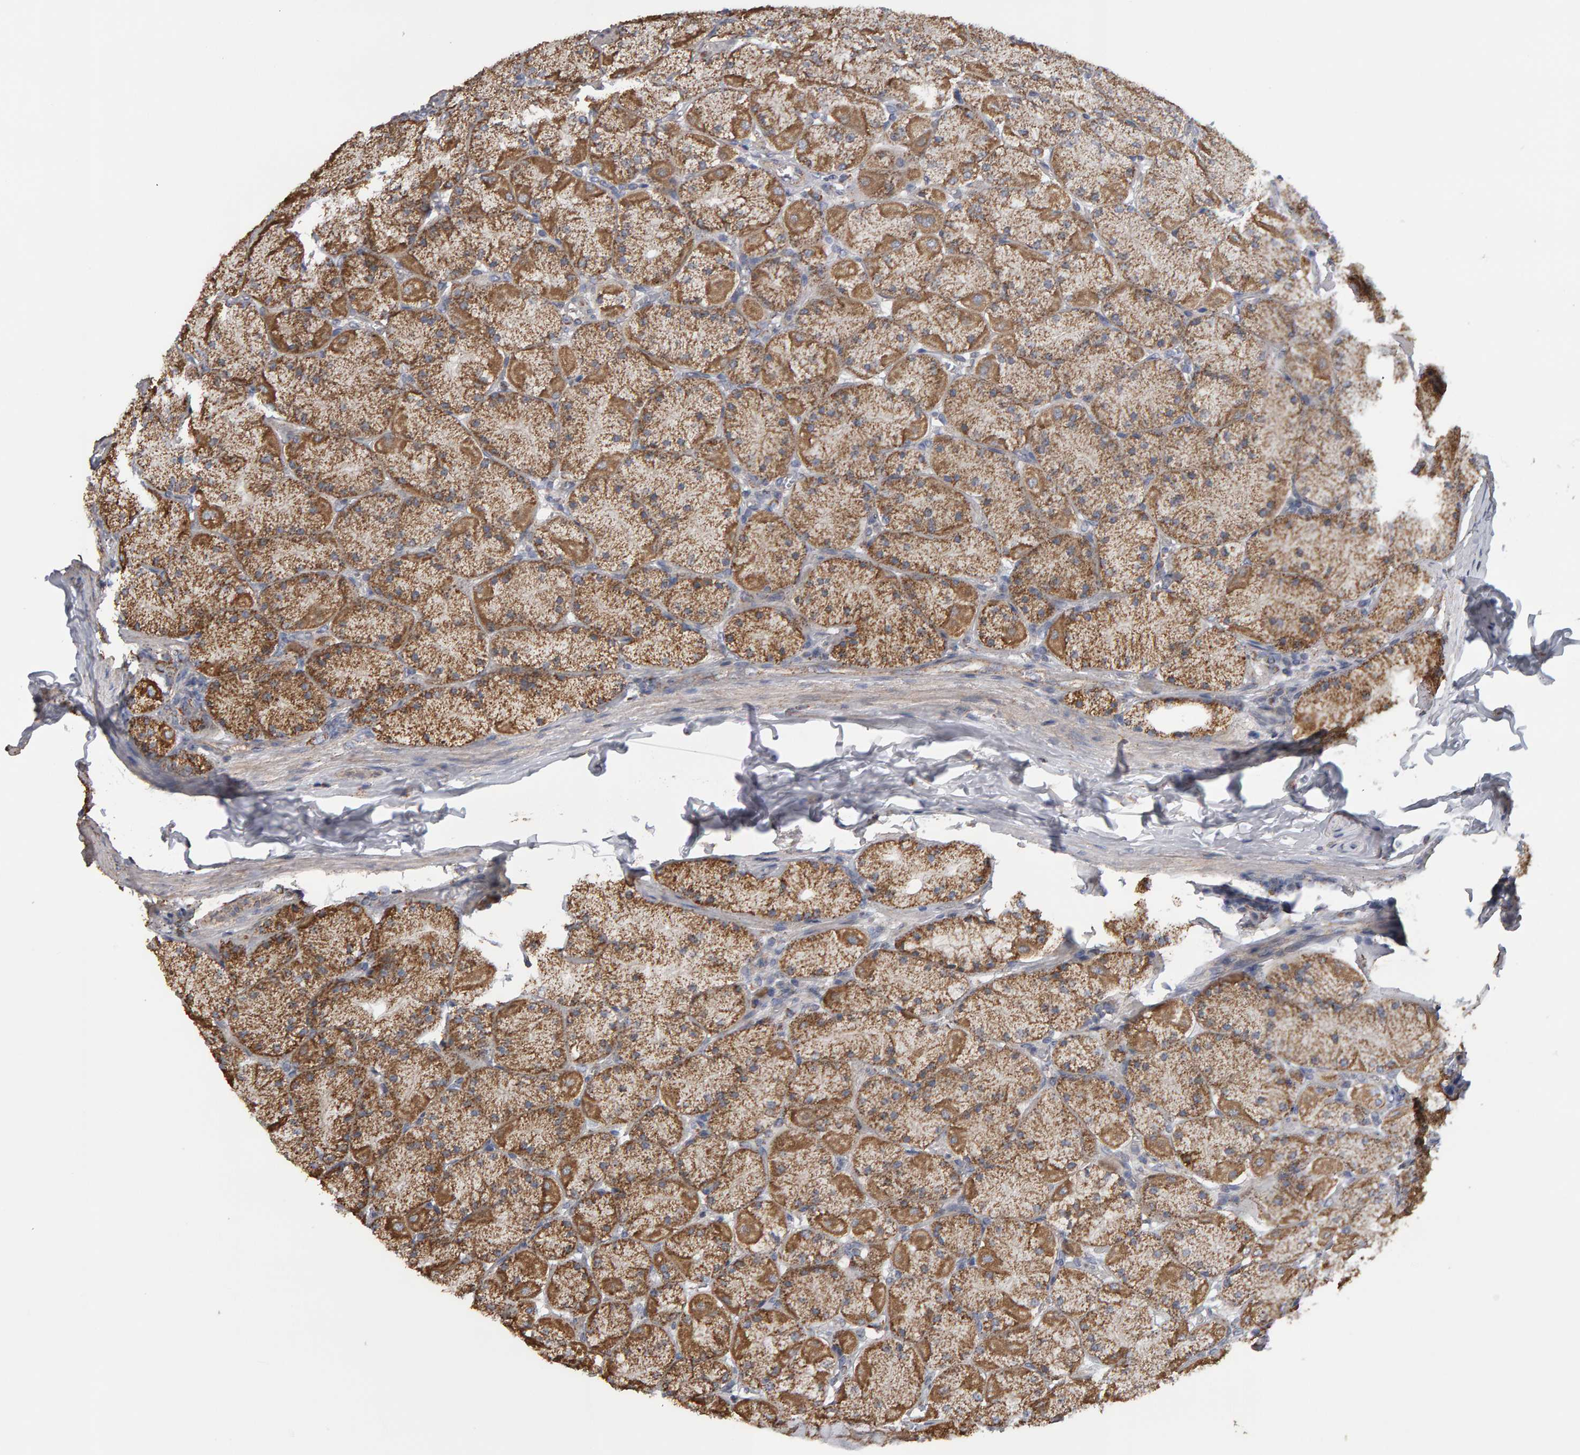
{"staining": {"intensity": "moderate", "quantity": ">75%", "location": "cytoplasmic/membranous"}, "tissue": "stomach", "cell_type": "Glandular cells", "image_type": "normal", "snomed": [{"axis": "morphology", "description": "Normal tissue, NOS"}, {"axis": "topography", "description": "Stomach, upper"}], "caption": "Stomach stained for a protein (brown) reveals moderate cytoplasmic/membranous positive expression in about >75% of glandular cells.", "gene": "TOM1L1", "patient": {"sex": "female", "age": 56}}